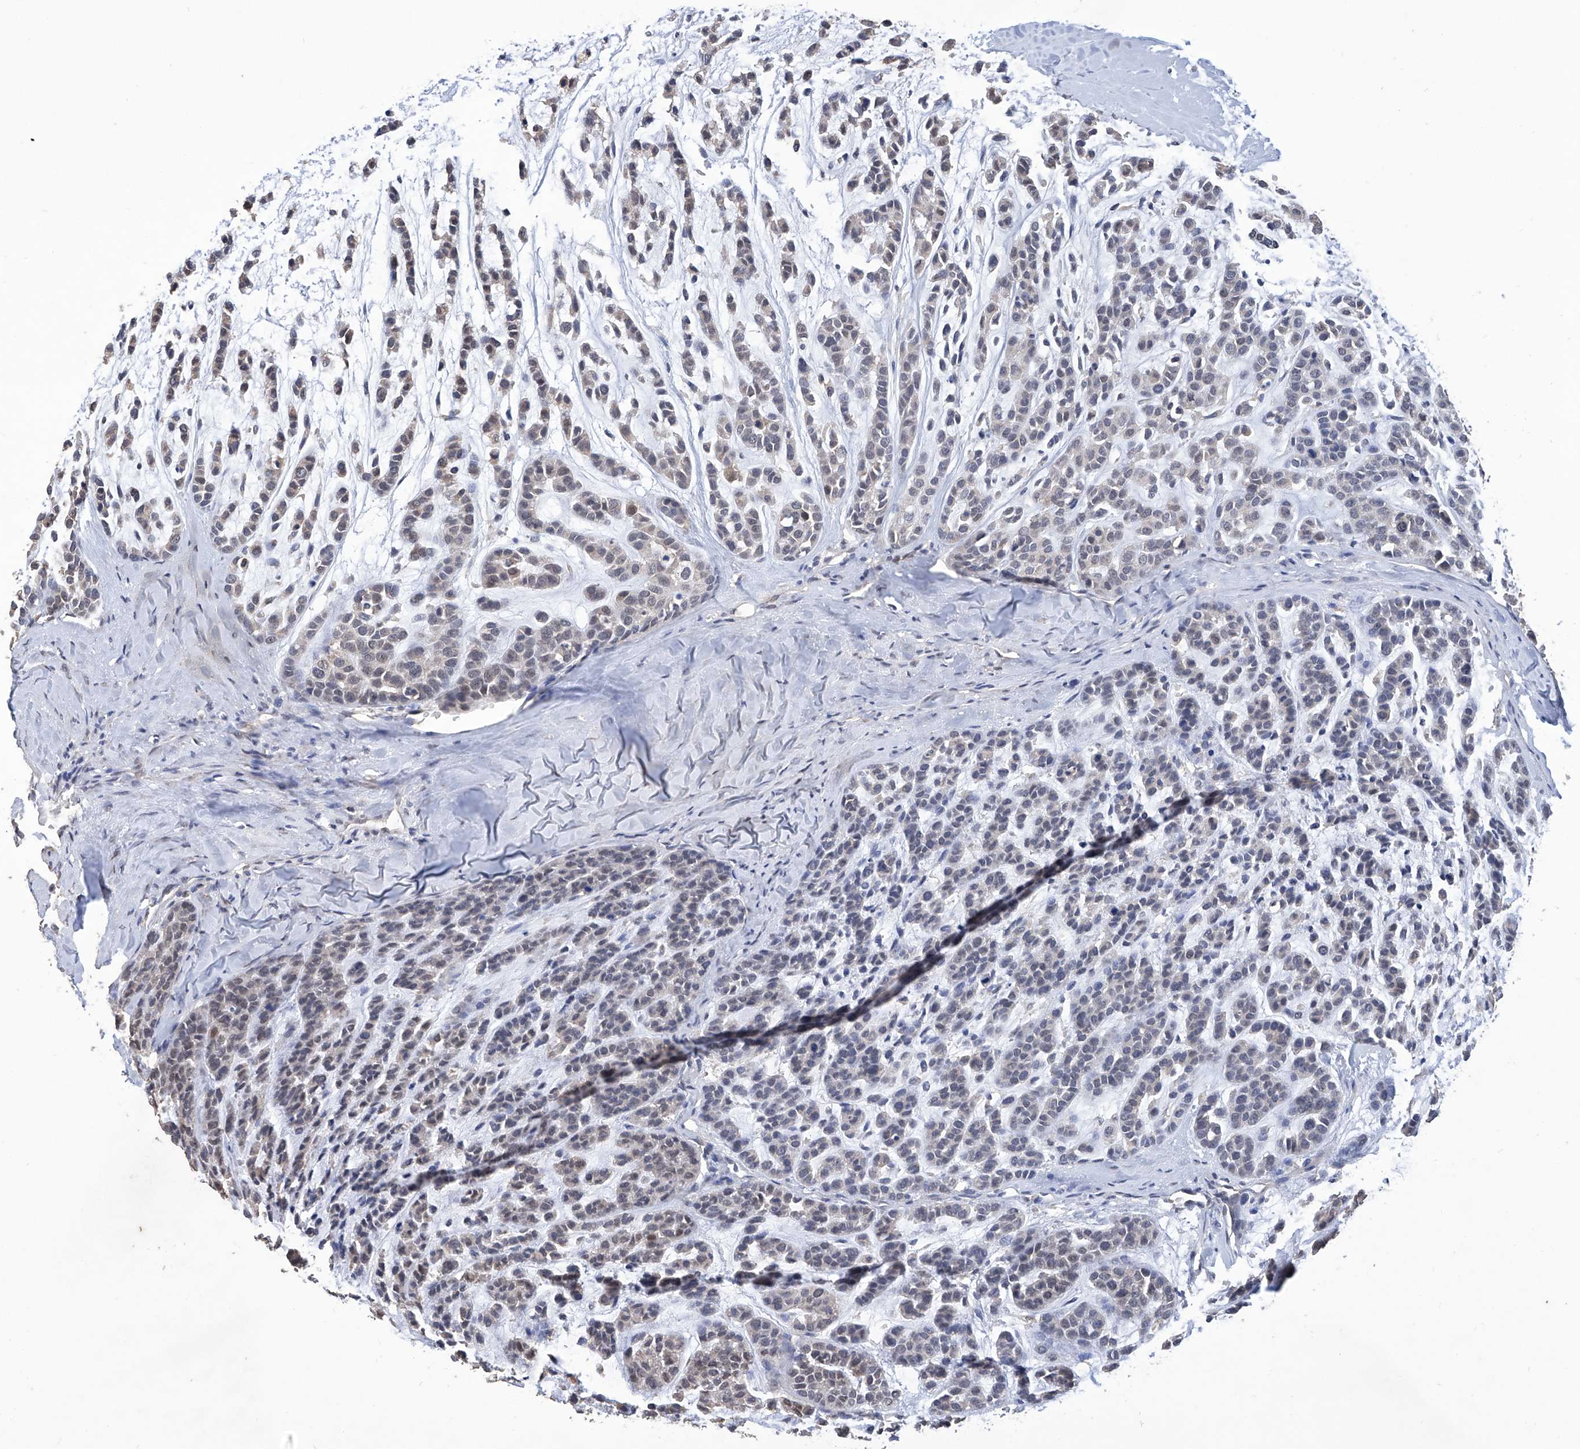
{"staining": {"intensity": "weak", "quantity": "<25%", "location": "cytoplasmic/membranous"}, "tissue": "head and neck cancer", "cell_type": "Tumor cells", "image_type": "cancer", "snomed": [{"axis": "morphology", "description": "Adenocarcinoma, NOS"}, {"axis": "morphology", "description": "Adenoma, NOS"}, {"axis": "topography", "description": "Head-Neck"}], "caption": "The immunohistochemistry micrograph has no significant expression in tumor cells of head and neck cancer (adenocarcinoma) tissue.", "gene": "GPT", "patient": {"sex": "female", "age": 55}}